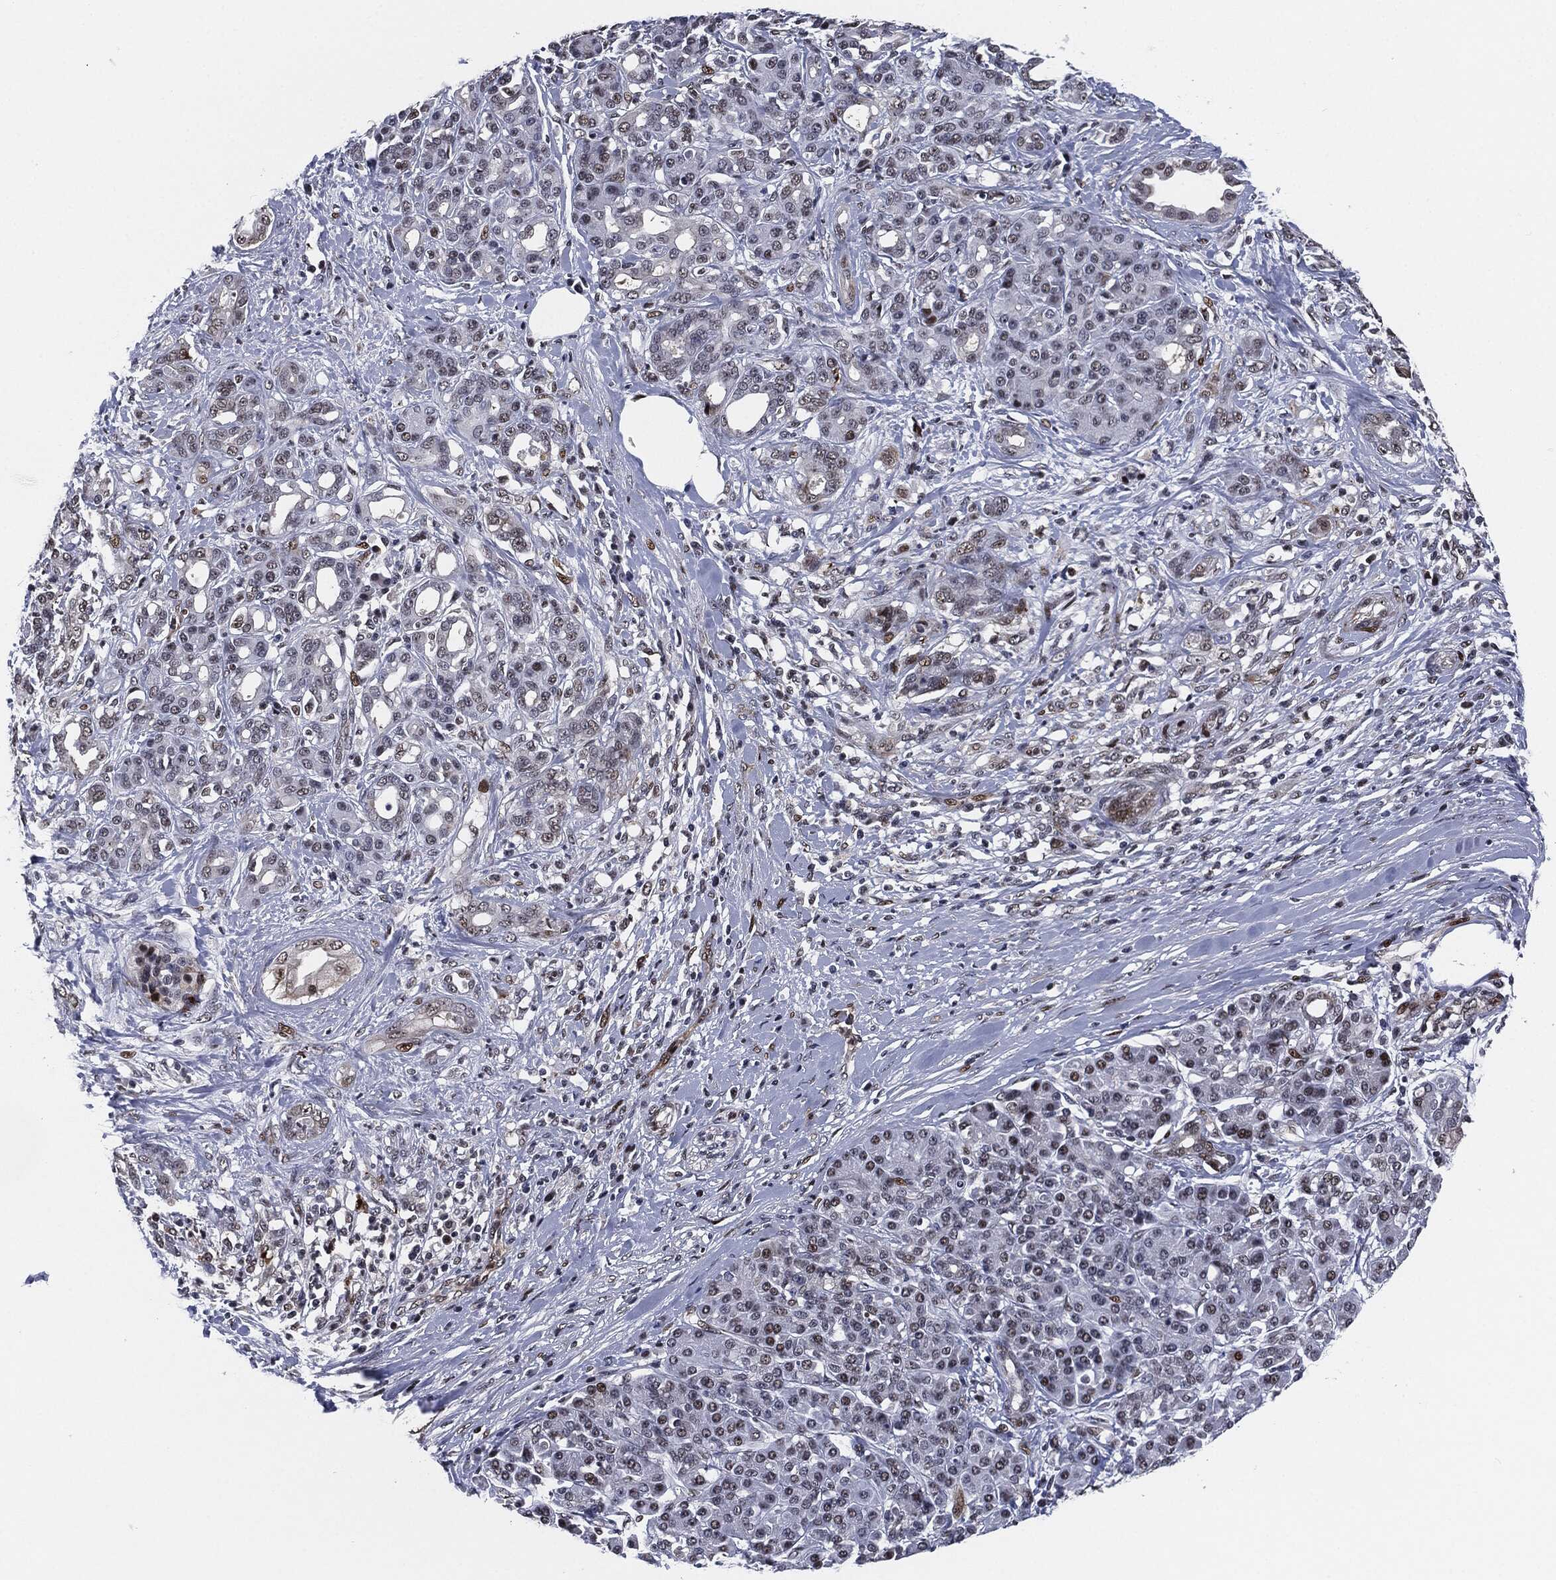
{"staining": {"intensity": "moderate", "quantity": "<25%", "location": "nuclear"}, "tissue": "pancreatic cancer", "cell_type": "Tumor cells", "image_type": "cancer", "snomed": [{"axis": "morphology", "description": "Adenocarcinoma, NOS"}, {"axis": "topography", "description": "Pancreas"}], "caption": "A micrograph of pancreatic adenocarcinoma stained for a protein shows moderate nuclear brown staining in tumor cells. (Stains: DAB (3,3'-diaminobenzidine) in brown, nuclei in blue, Microscopy: brightfield microscopy at high magnification).", "gene": "AKT2", "patient": {"sex": "female", "age": 56}}